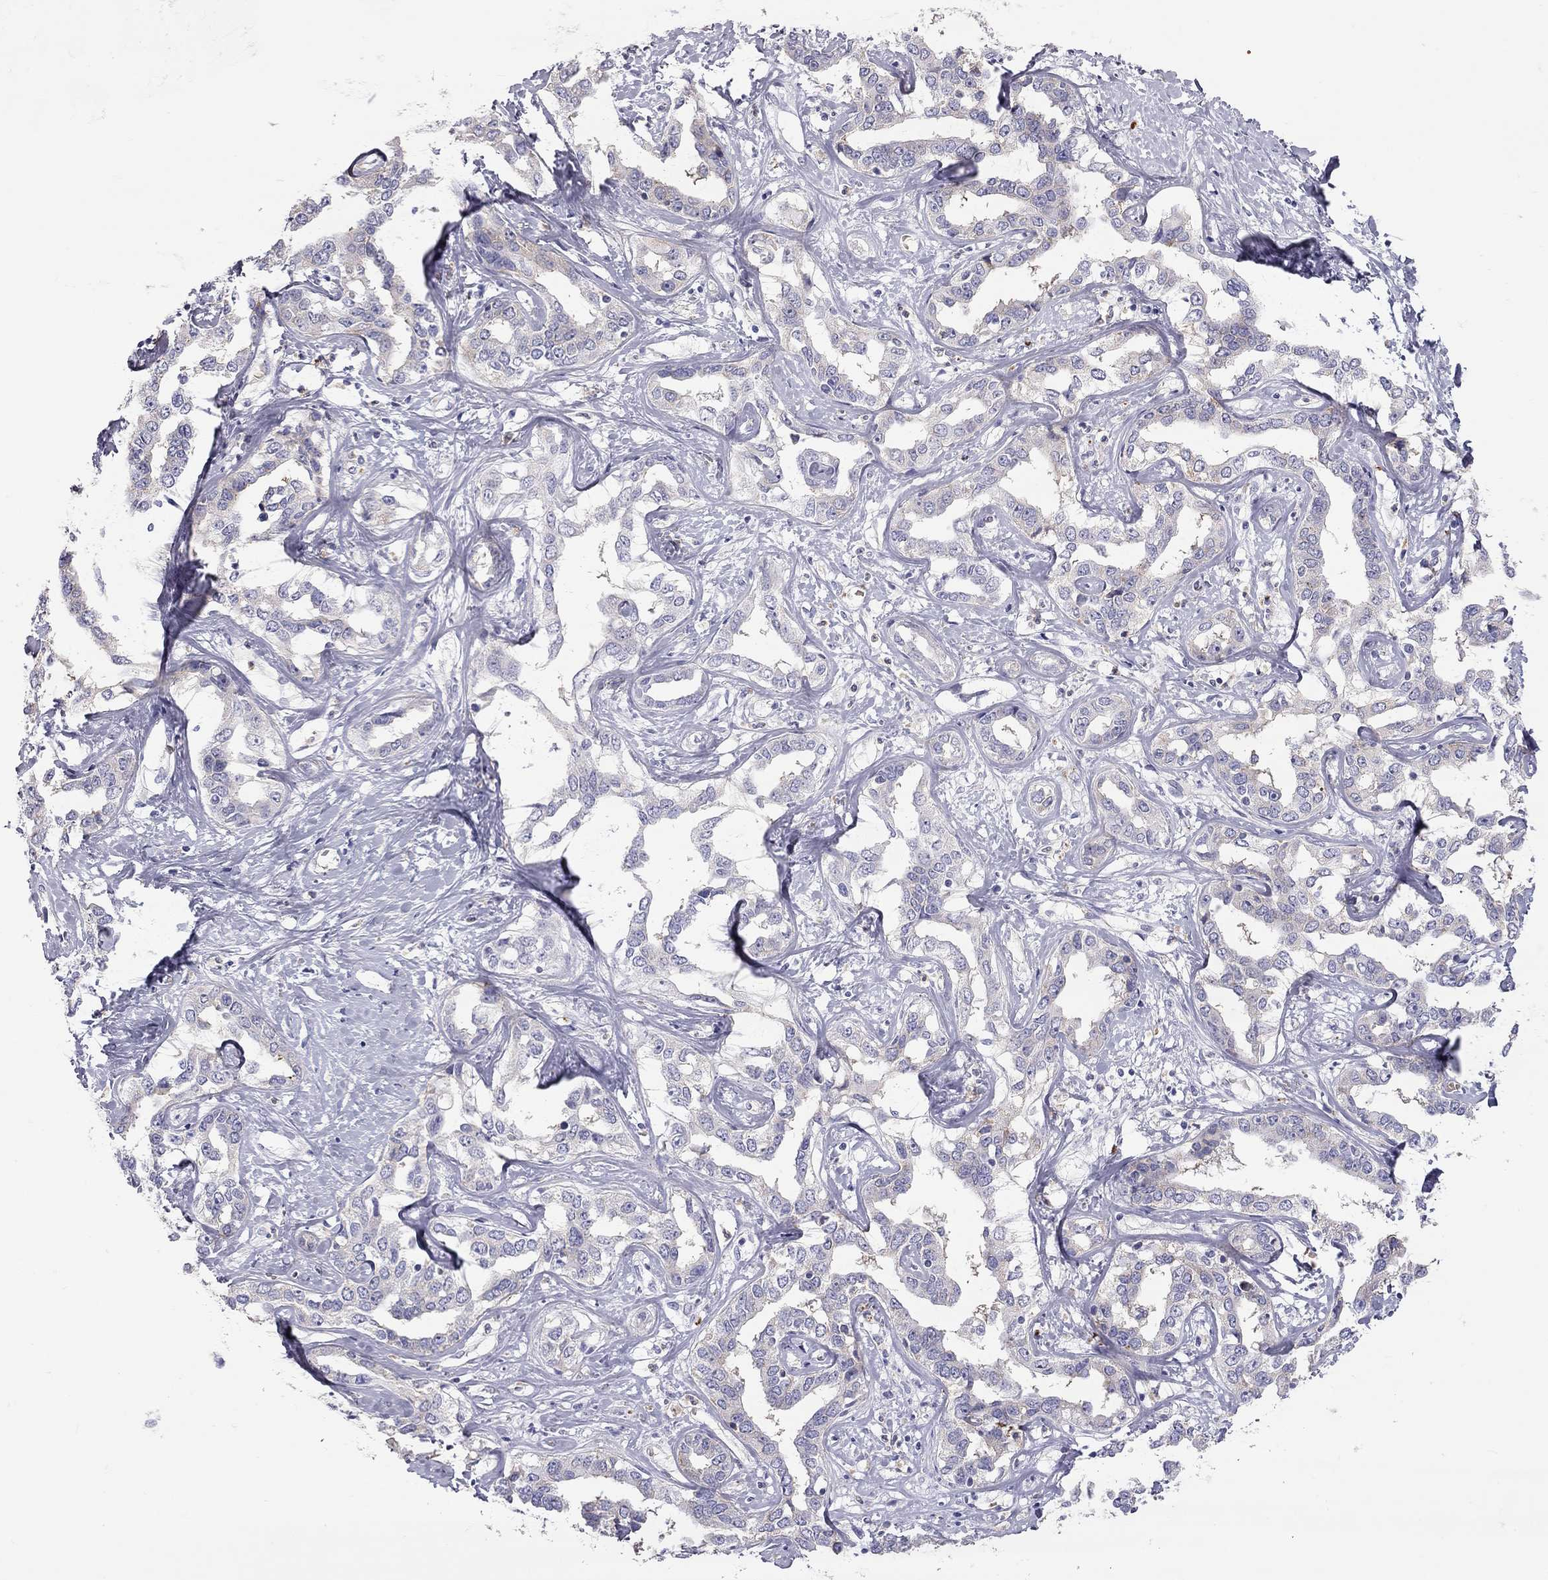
{"staining": {"intensity": "negative", "quantity": "none", "location": "none"}, "tissue": "liver cancer", "cell_type": "Tumor cells", "image_type": "cancer", "snomed": [{"axis": "morphology", "description": "Cholangiocarcinoma"}, {"axis": "topography", "description": "Liver"}], "caption": "DAB (3,3'-diaminobenzidine) immunohistochemical staining of human liver cancer (cholangiocarcinoma) exhibits no significant positivity in tumor cells.", "gene": "TDRD6", "patient": {"sex": "male", "age": 59}}